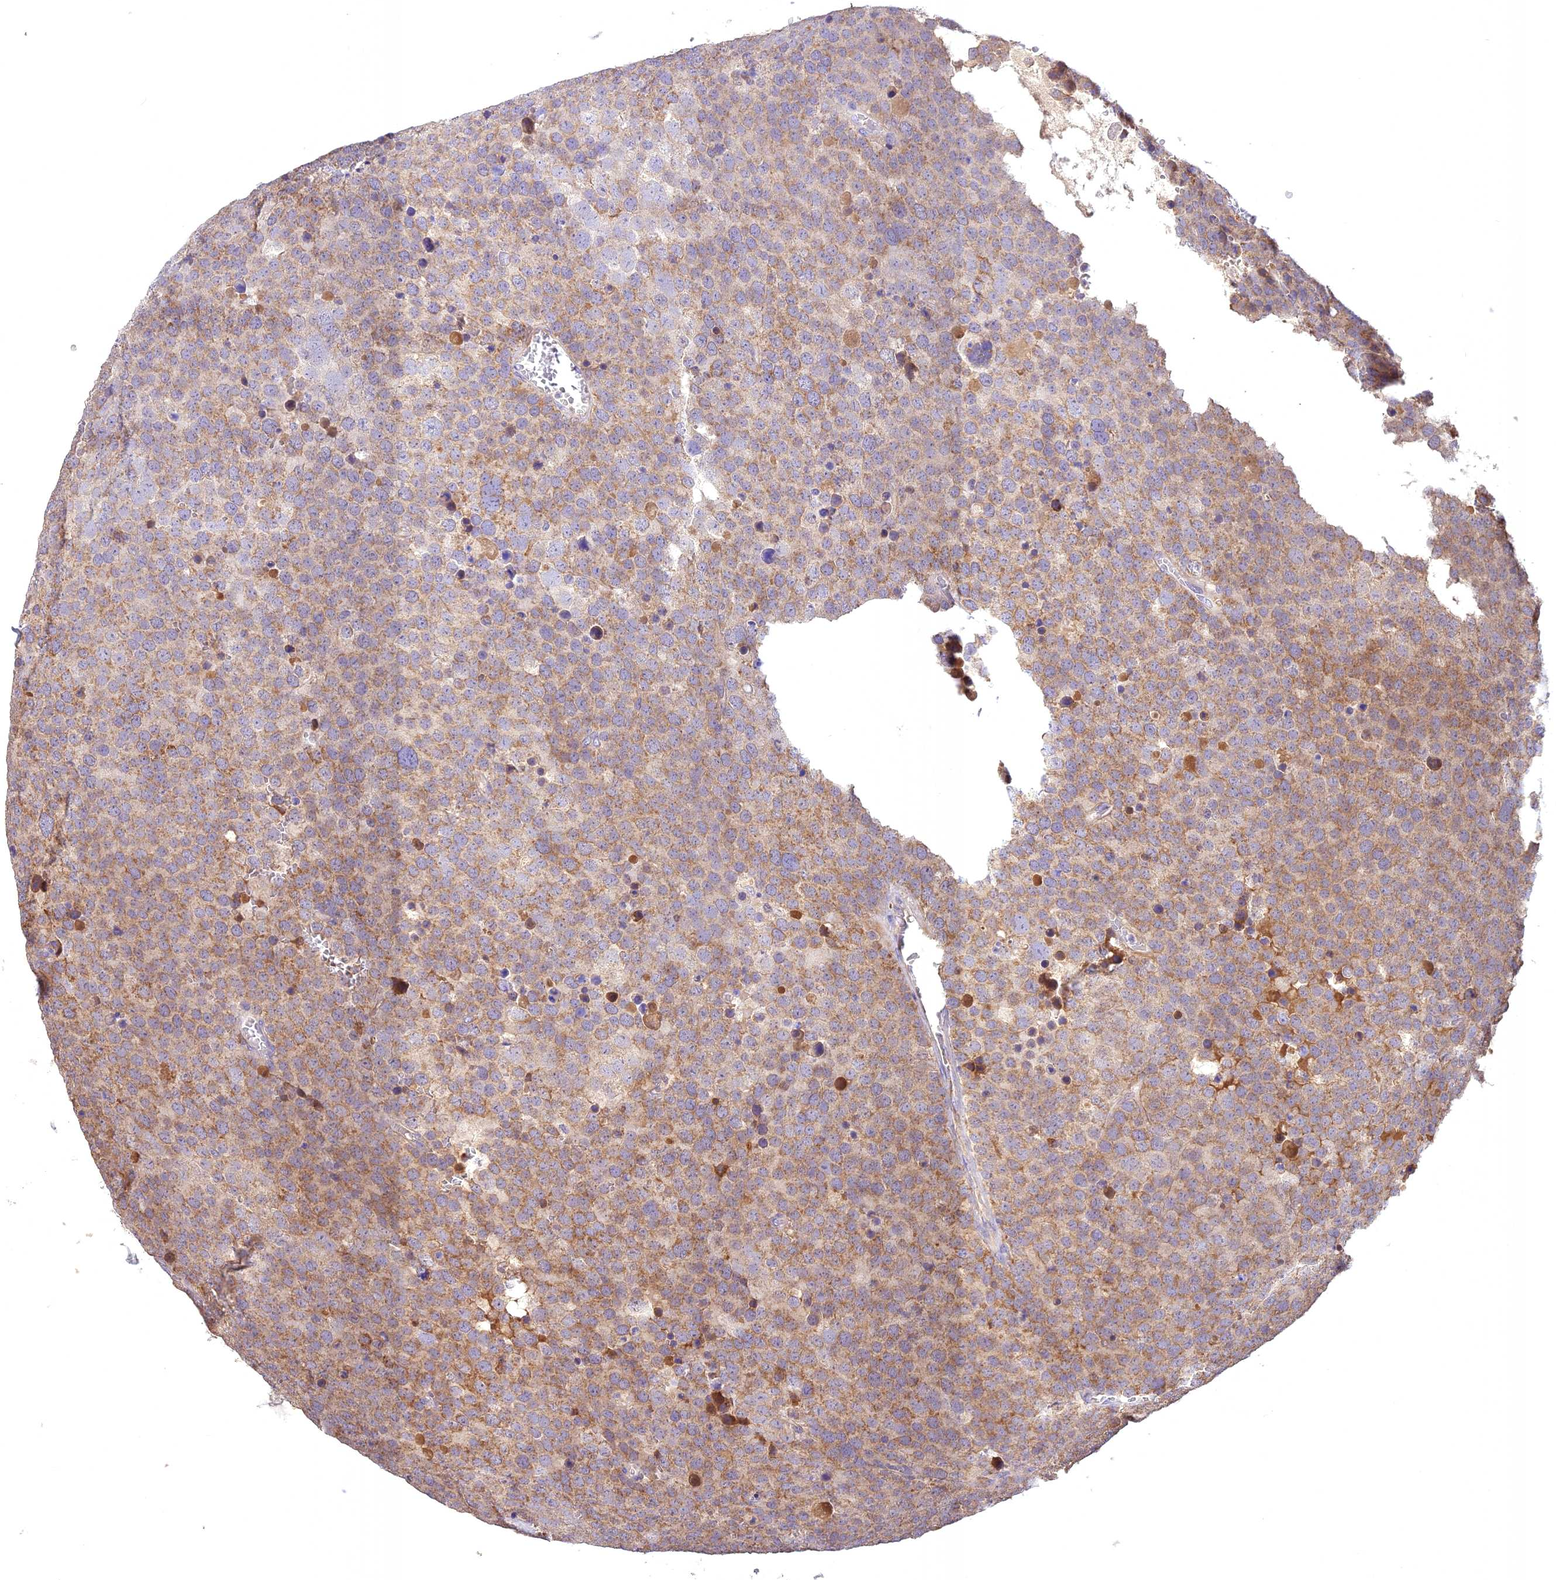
{"staining": {"intensity": "moderate", "quantity": ">75%", "location": "cytoplasmic/membranous"}, "tissue": "testis cancer", "cell_type": "Tumor cells", "image_type": "cancer", "snomed": [{"axis": "morphology", "description": "Seminoma, NOS"}, {"axis": "topography", "description": "Testis"}], "caption": "Brown immunohistochemical staining in human testis seminoma demonstrates moderate cytoplasmic/membranous expression in approximately >75% of tumor cells.", "gene": "NUDT8", "patient": {"sex": "male", "age": 71}}